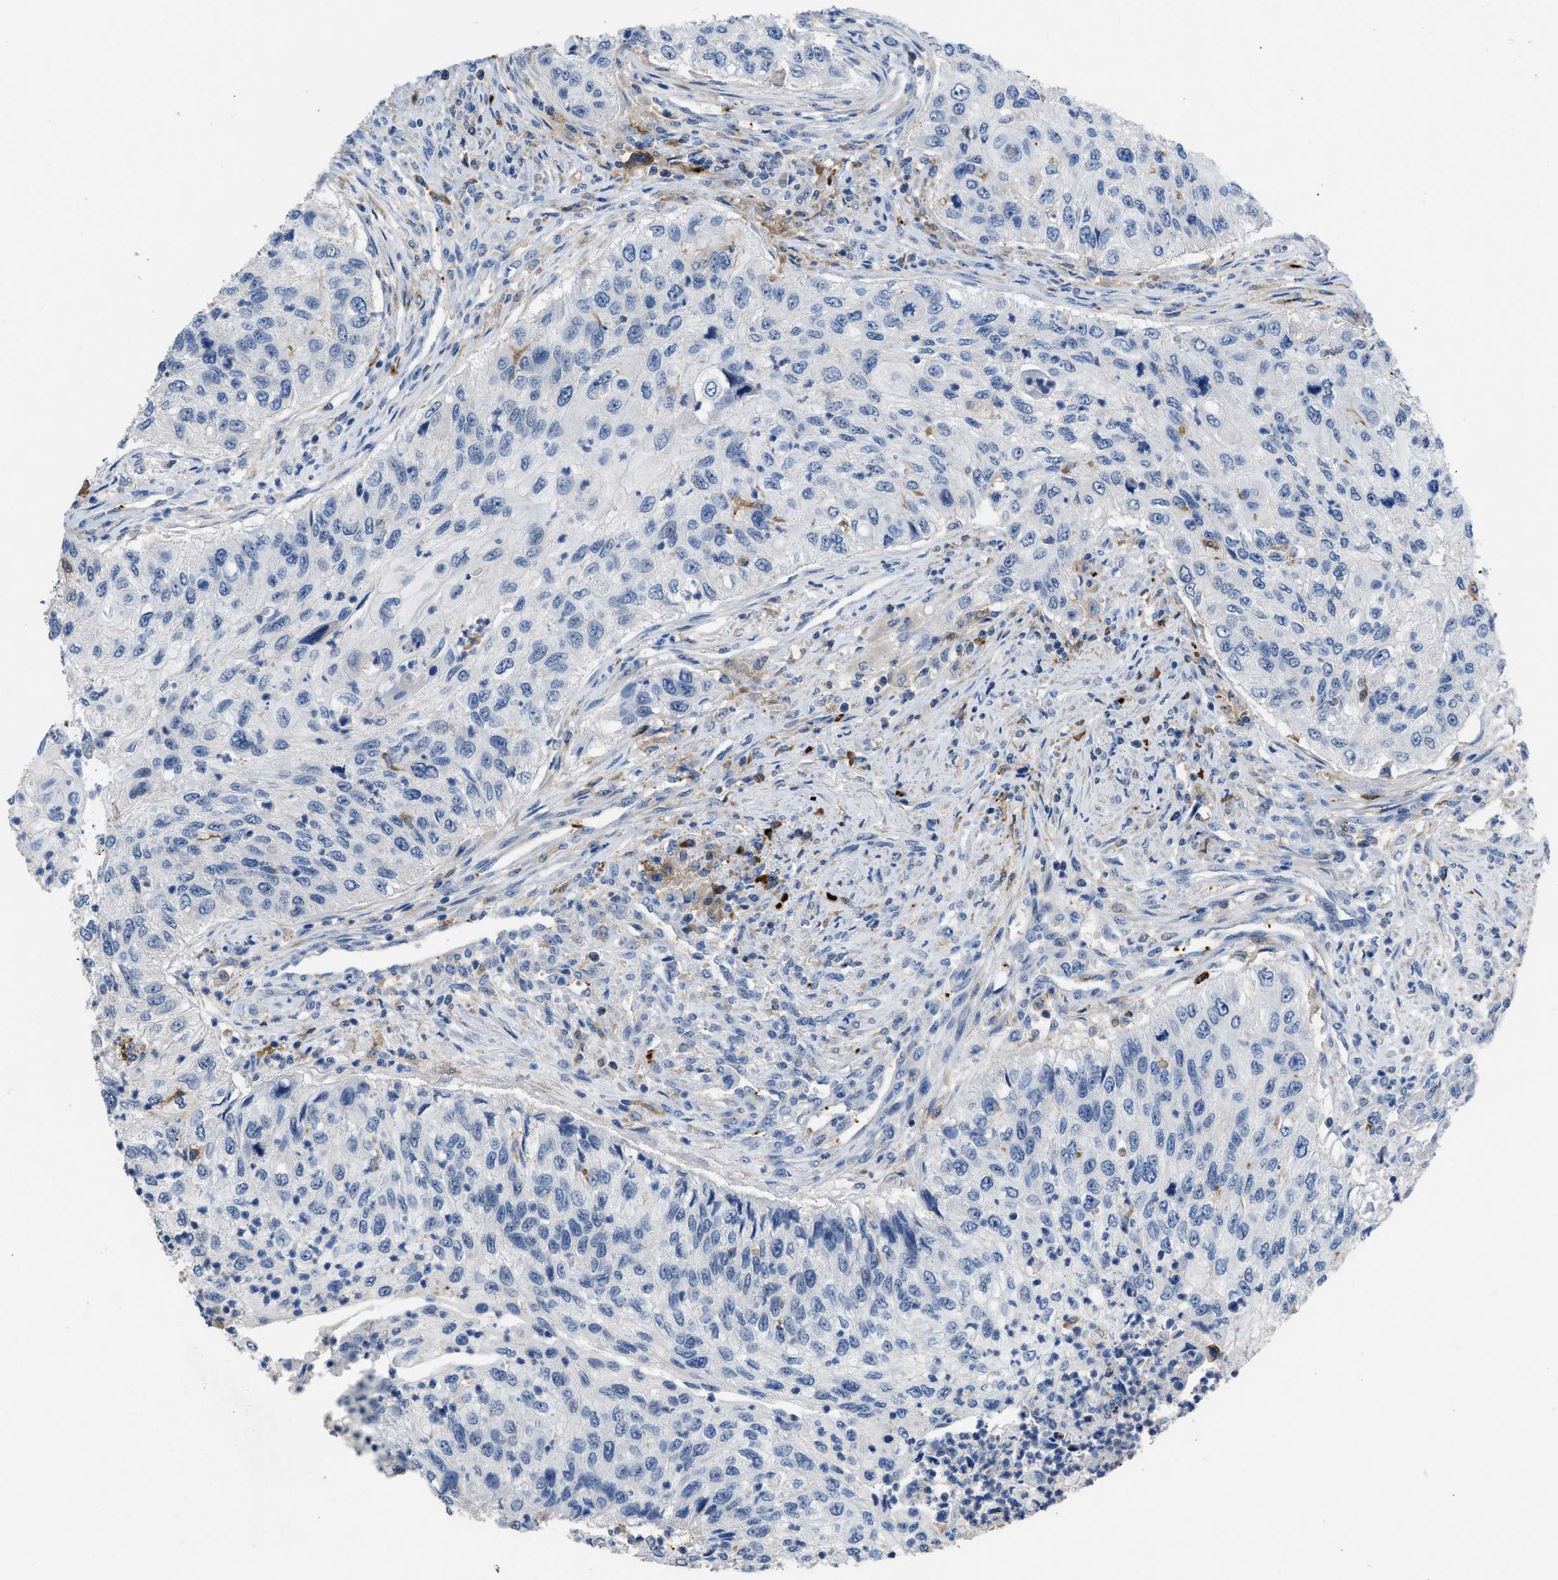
{"staining": {"intensity": "negative", "quantity": "none", "location": "none"}, "tissue": "urothelial cancer", "cell_type": "Tumor cells", "image_type": "cancer", "snomed": [{"axis": "morphology", "description": "Urothelial carcinoma, High grade"}, {"axis": "topography", "description": "Urinary bladder"}], "caption": "This micrograph is of urothelial cancer stained with immunohistochemistry (IHC) to label a protein in brown with the nuclei are counter-stained blue. There is no staining in tumor cells.", "gene": "FGF18", "patient": {"sex": "female", "age": 60}}